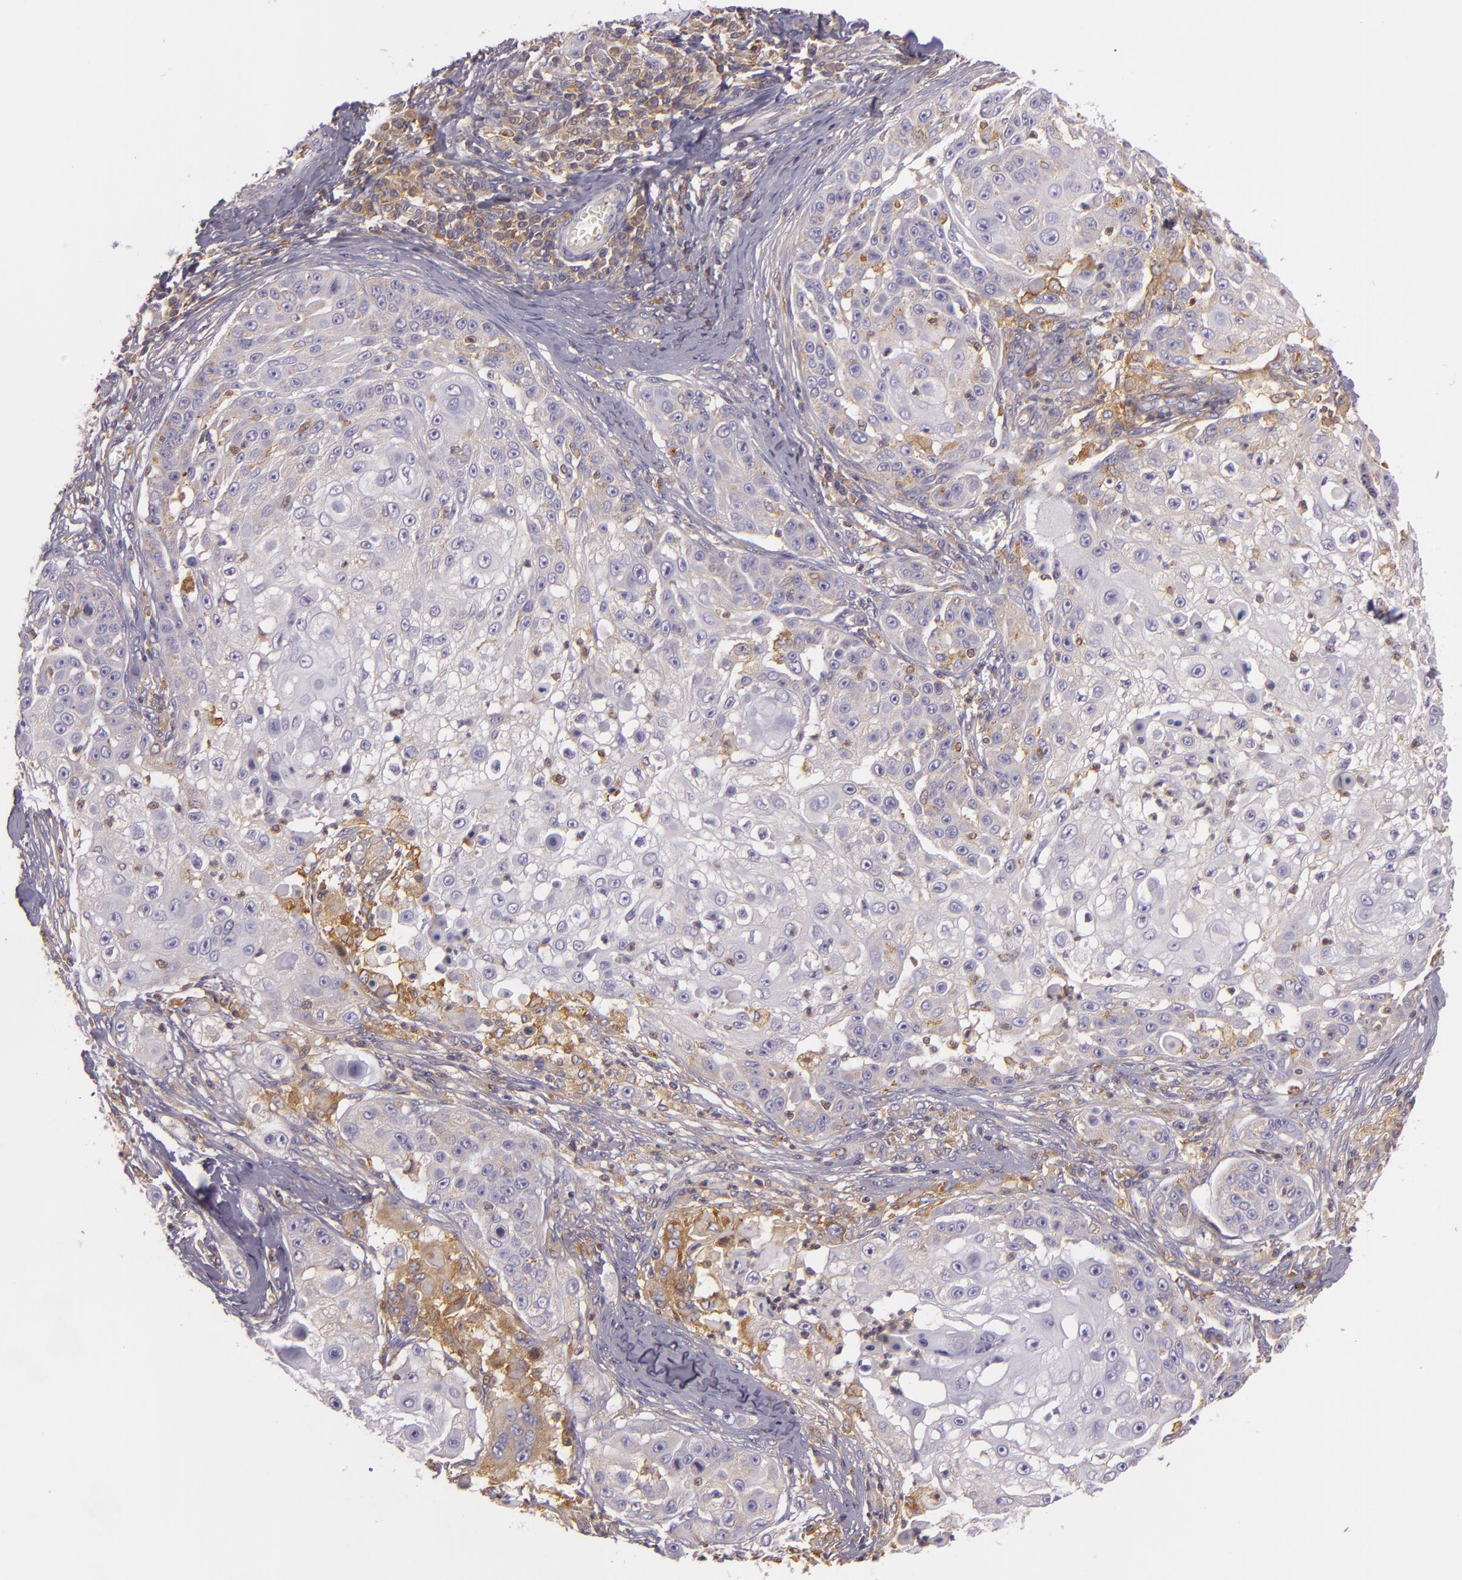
{"staining": {"intensity": "negative", "quantity": "none", "location": "none"}, "tissue": "skin cancer", "cell_type": "Tumor cells", "image_type": "cancer", "snomed": [{"axis": "morphology", "description": "Squamous cell carcinoma, NOS"}, {"axis": "topography", "description": "Skin"}], "caption": "This is an IHC image of human skin cancer (squamous cell carcinoma). There is no expression in tumor cells.", "gene": "TLN1", "patient": {"sex": "female", "age": 57}}